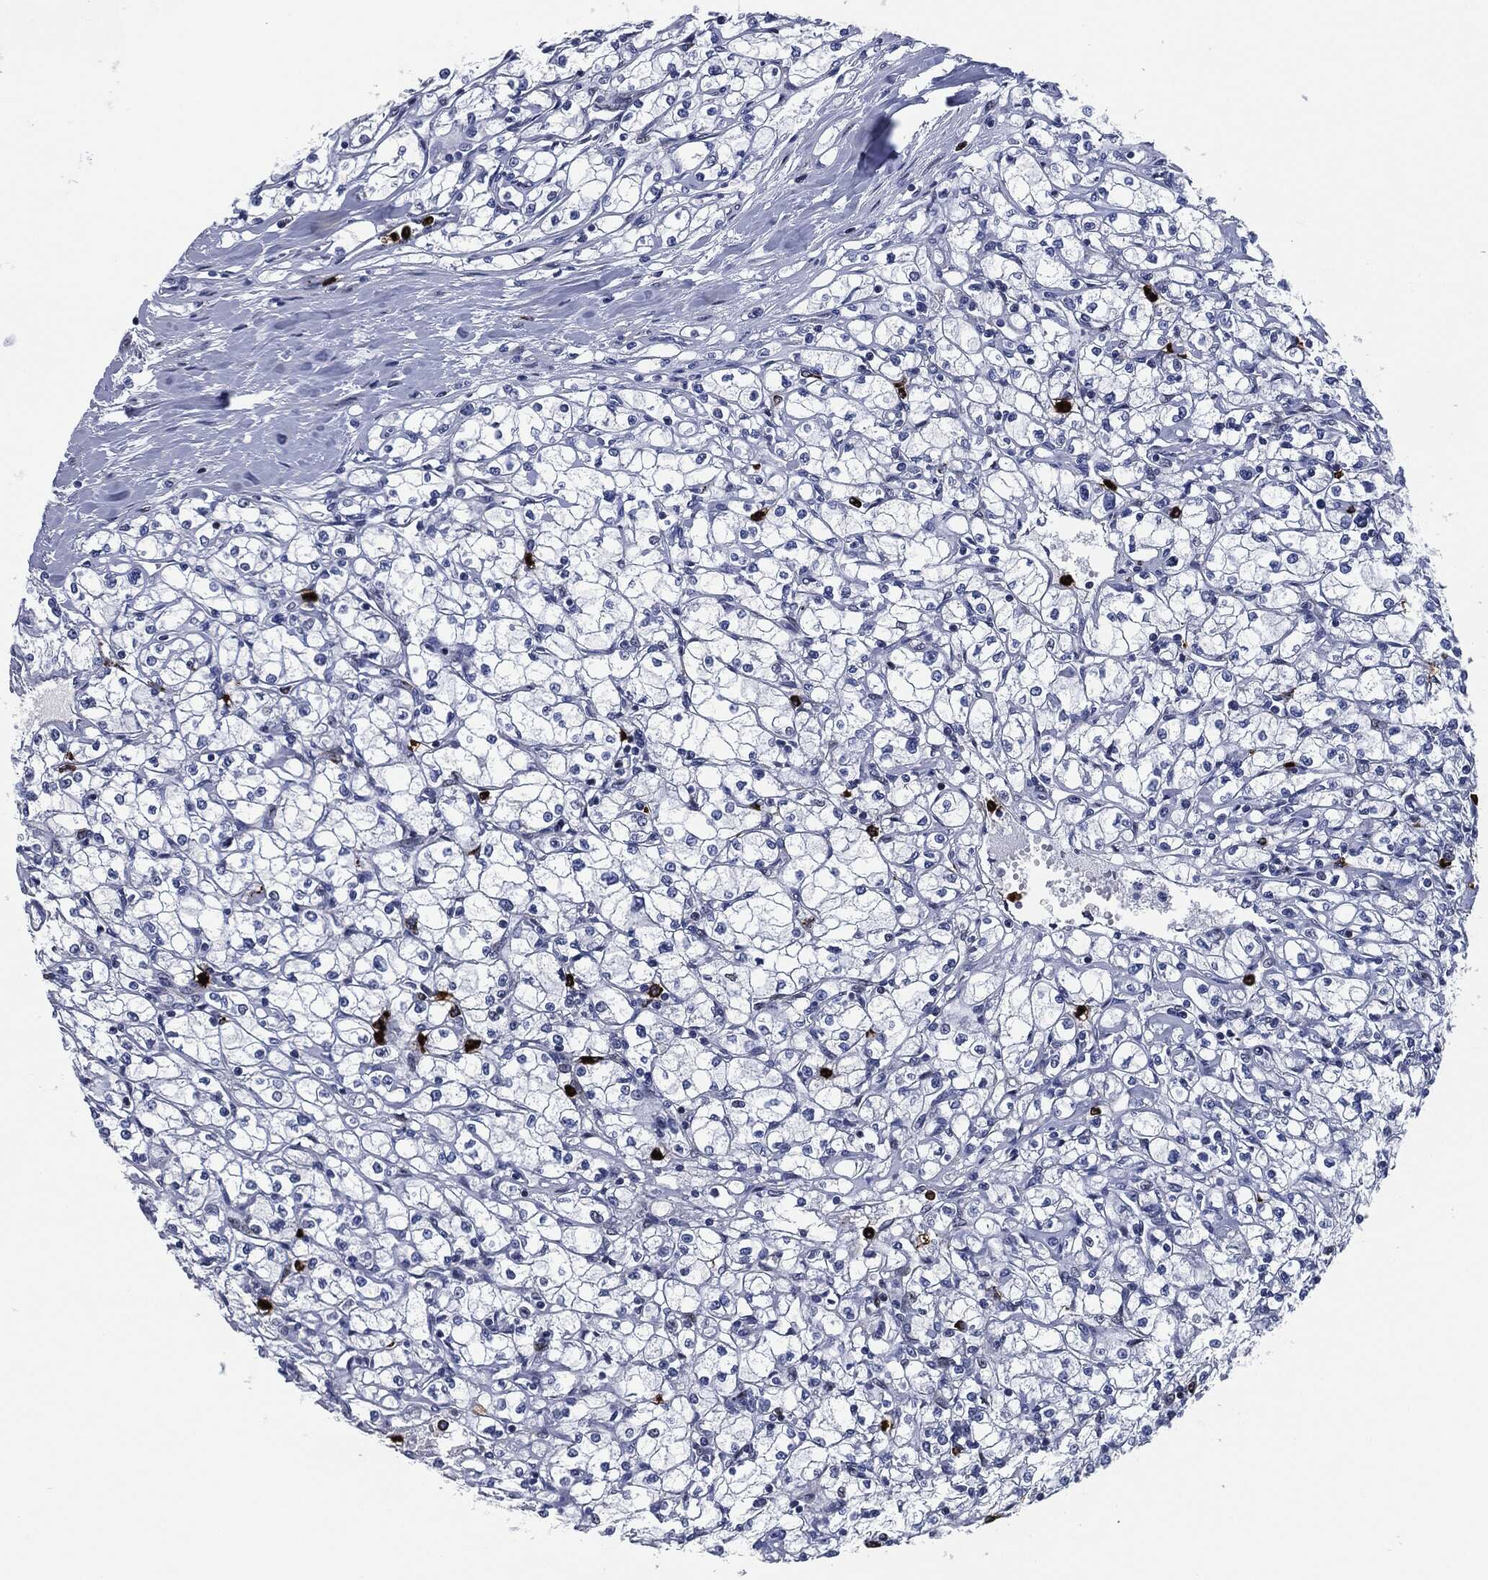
{"staining": {"intensity": "negative", "quantity": "none", "location": "none"}, "tissue": "renal cancer", "cell_type": "Tumor cells", "image_type": "cancer", "snomed": [{"axis": "morphology", "description": "Adenocarcinoma, NOS"}, {"axis": "topography", "description": "Kidney"}], "caption": "Immunohistochemistry (IHC) of renal adenocarcinoma shows no staining in tumor cells. (Immunohistochemistry, brightfield microscopy, high magnification).", "gene": "MPO", "patient": {"sex": "male", "age": 67}}